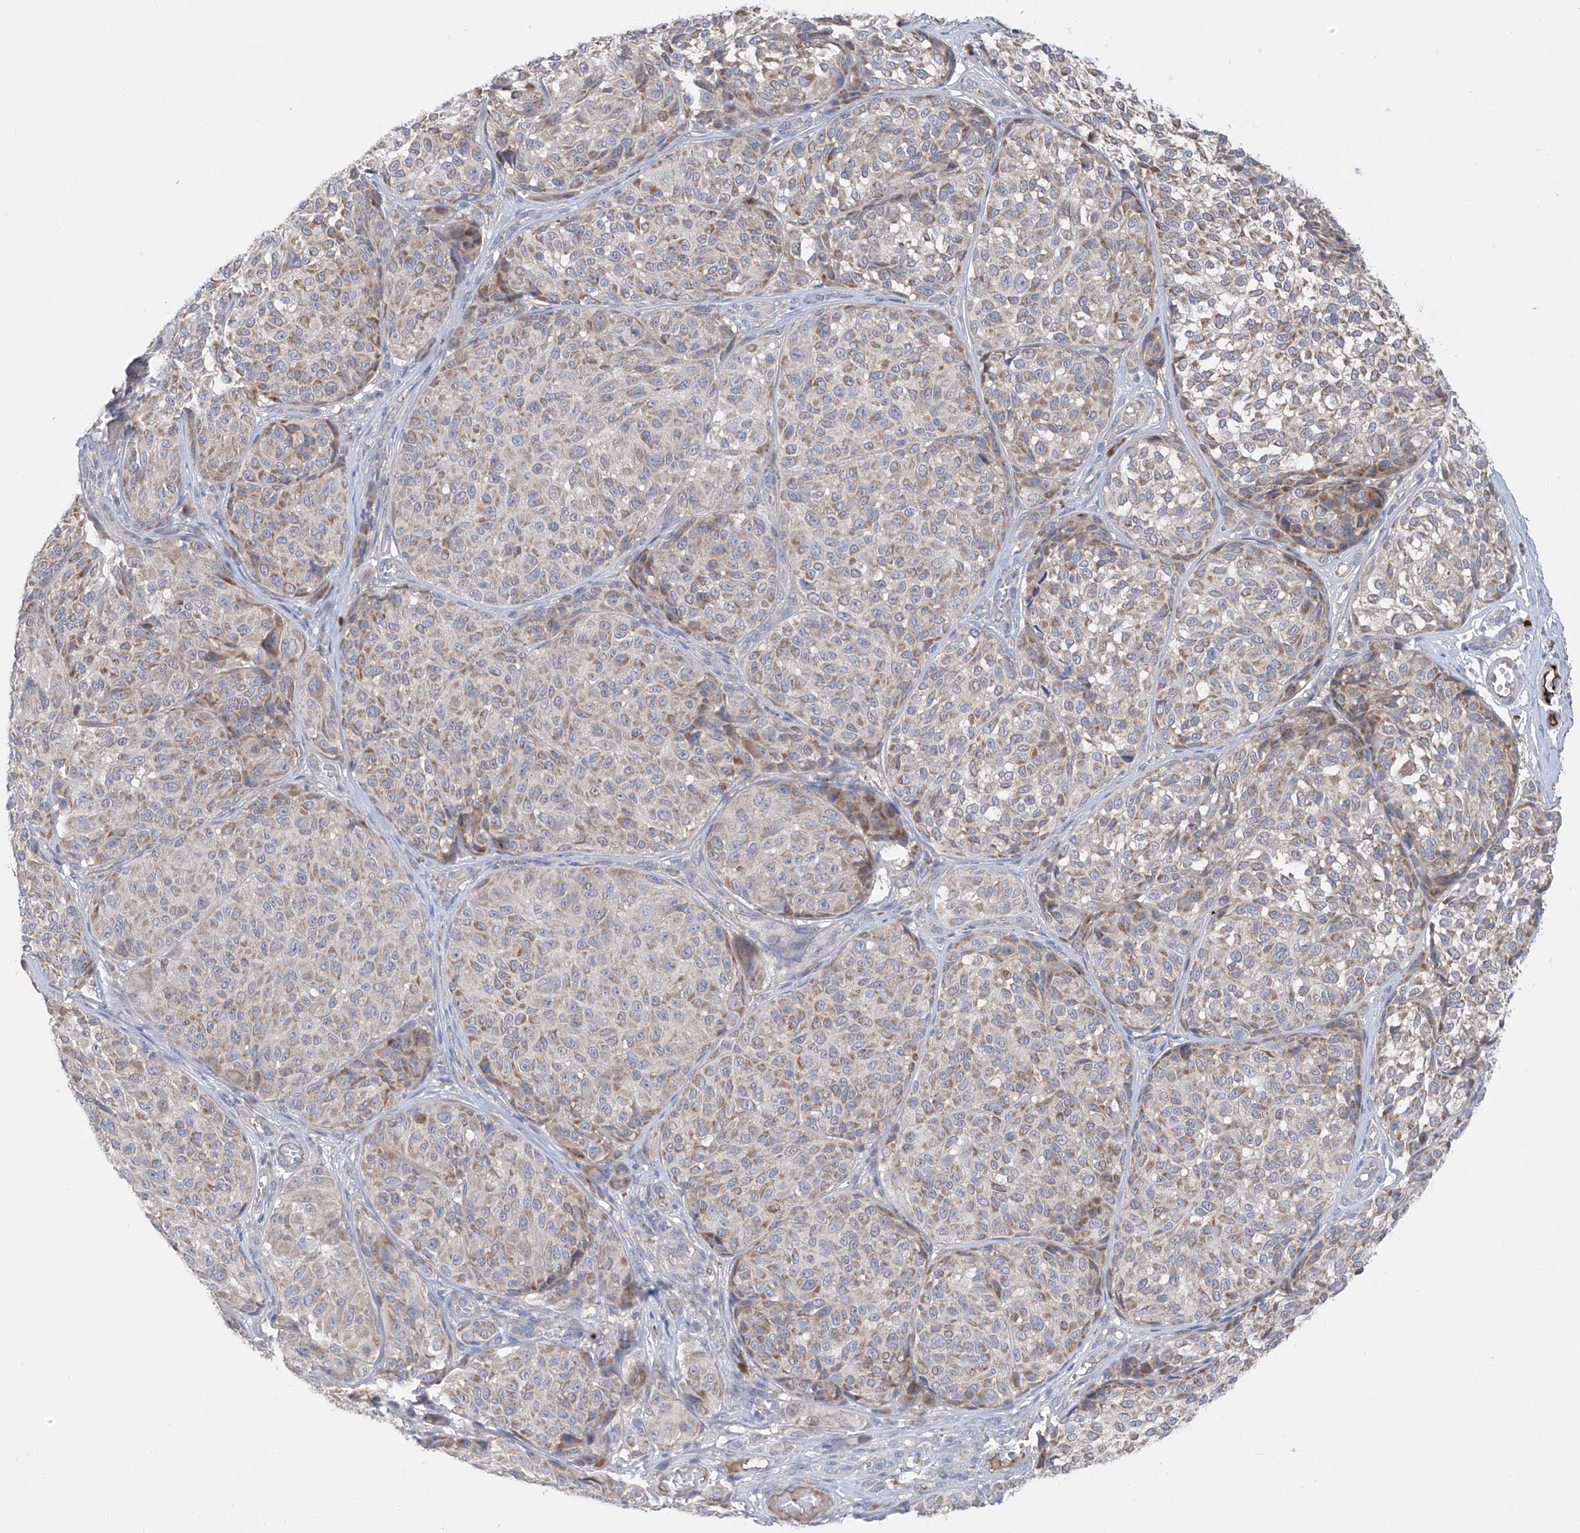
{"staining": {"intensity": "moderate", "quantity": "25%-75%", "location": "cytoplasmic/membranous"}, "tissue": "melanoma", "cell_type": "Tumor cells", "image_type": "cancer", "snomed": [{"axis": "morphology", "description": "Malignant melanoma, NOS"}, {"axis": "topography", "description": "Skin"}], "caption": "A micrograph of melanoma stained for a protein demonstrates moderate cytoplasmic/membranous brown staining in tumor cells.", "gene": "SIX4", "patient": {"sex": "male", "age": 83}}